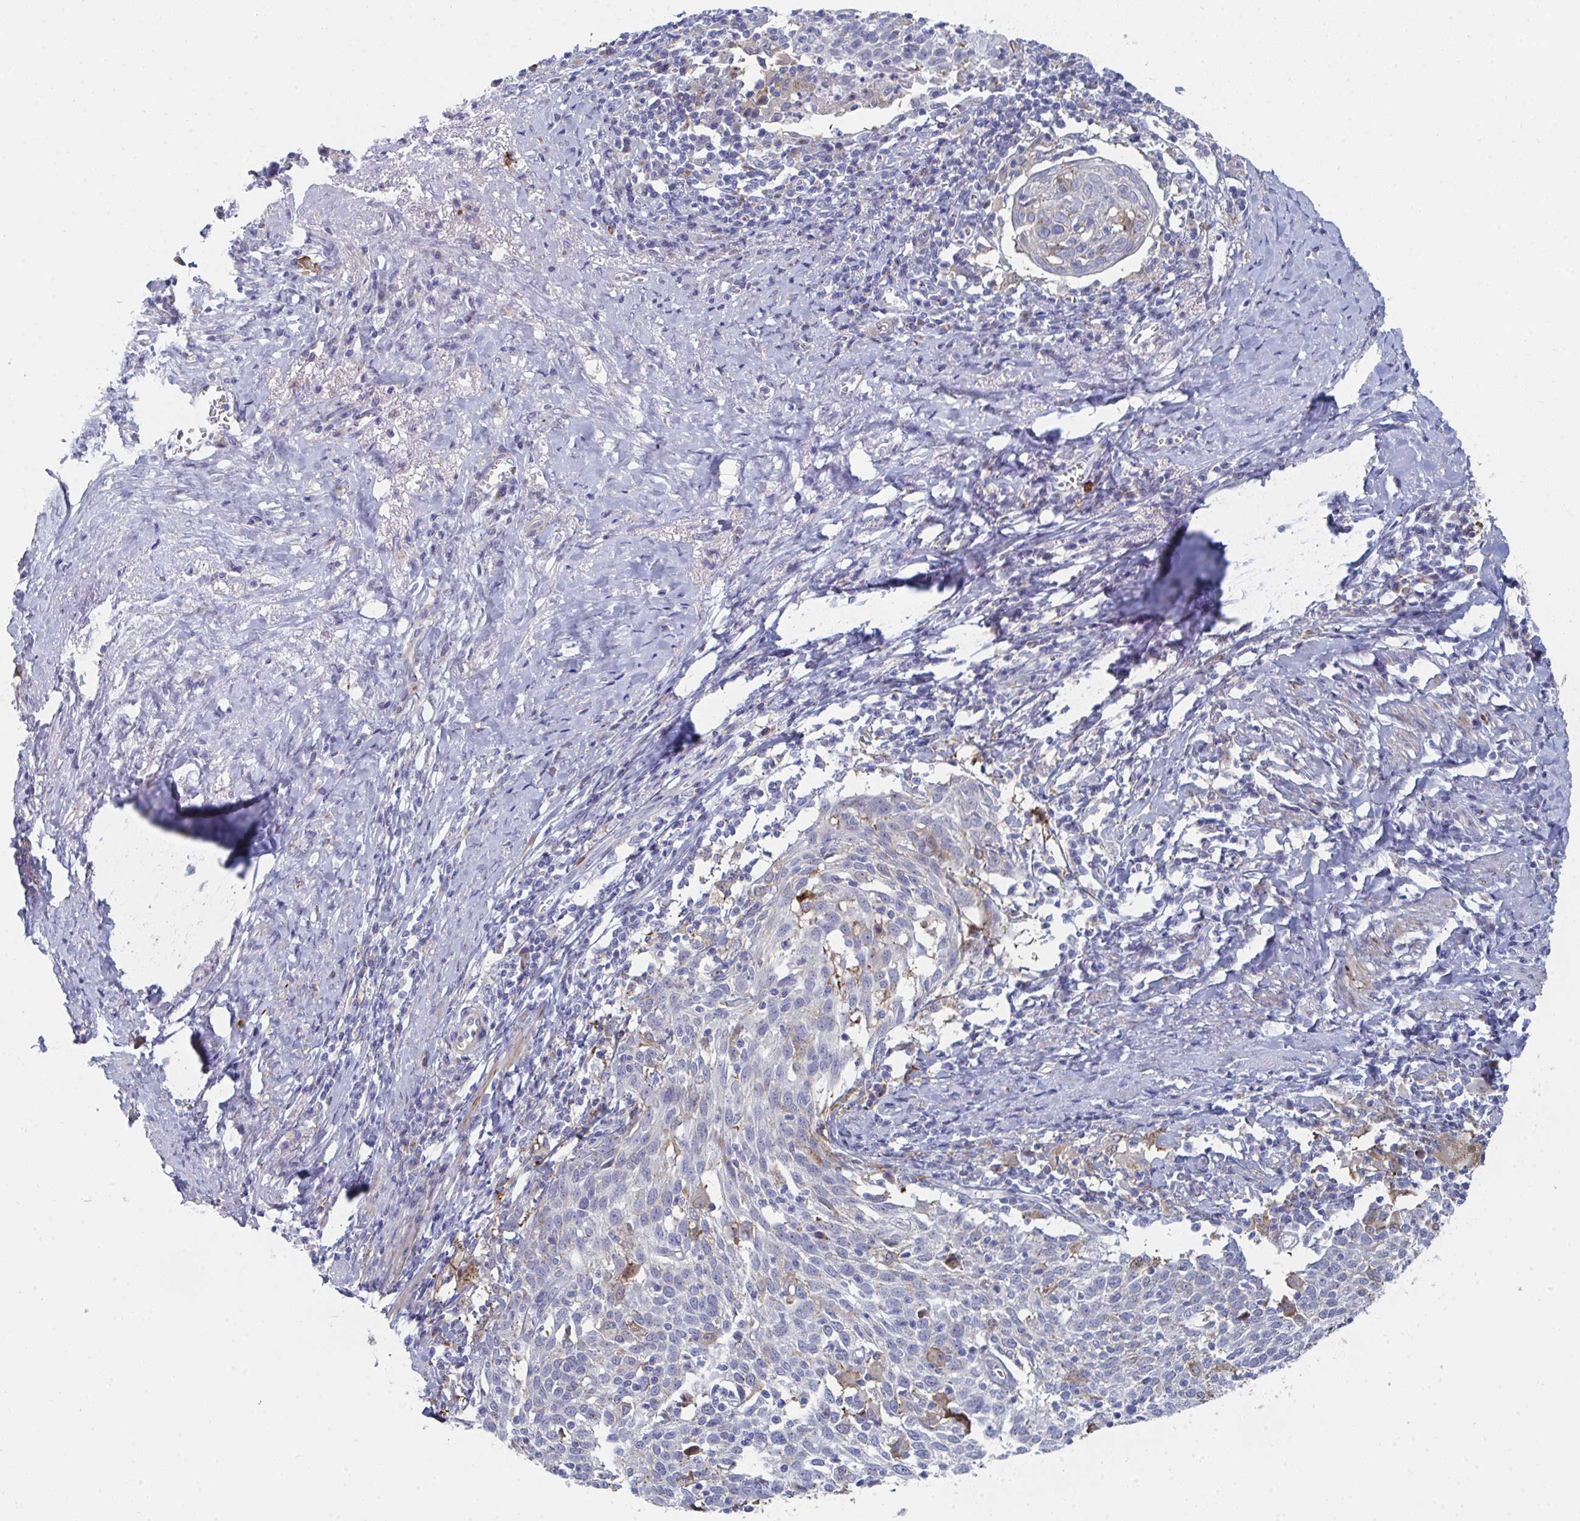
{"staining": {"intensity": "negative", "quantity": "none", "location": "none"}, "tissue": "cervical cancer", "cell_type": "Tumor cells", "image_type": "cancer", "snomed": [{"axis": "morphology", "description": "Squamous cell carcinoma, NOS"}, {"axis": "topography", "description": "Cervix"}], "caption": "Squamous cell carcinoma (cervical) stained for a protein using immunohistochemistry (IHC) exhibits no positivity tumor cells.", "gene": "PSMG1", "patient": {"sex": "female", "age": 52}}